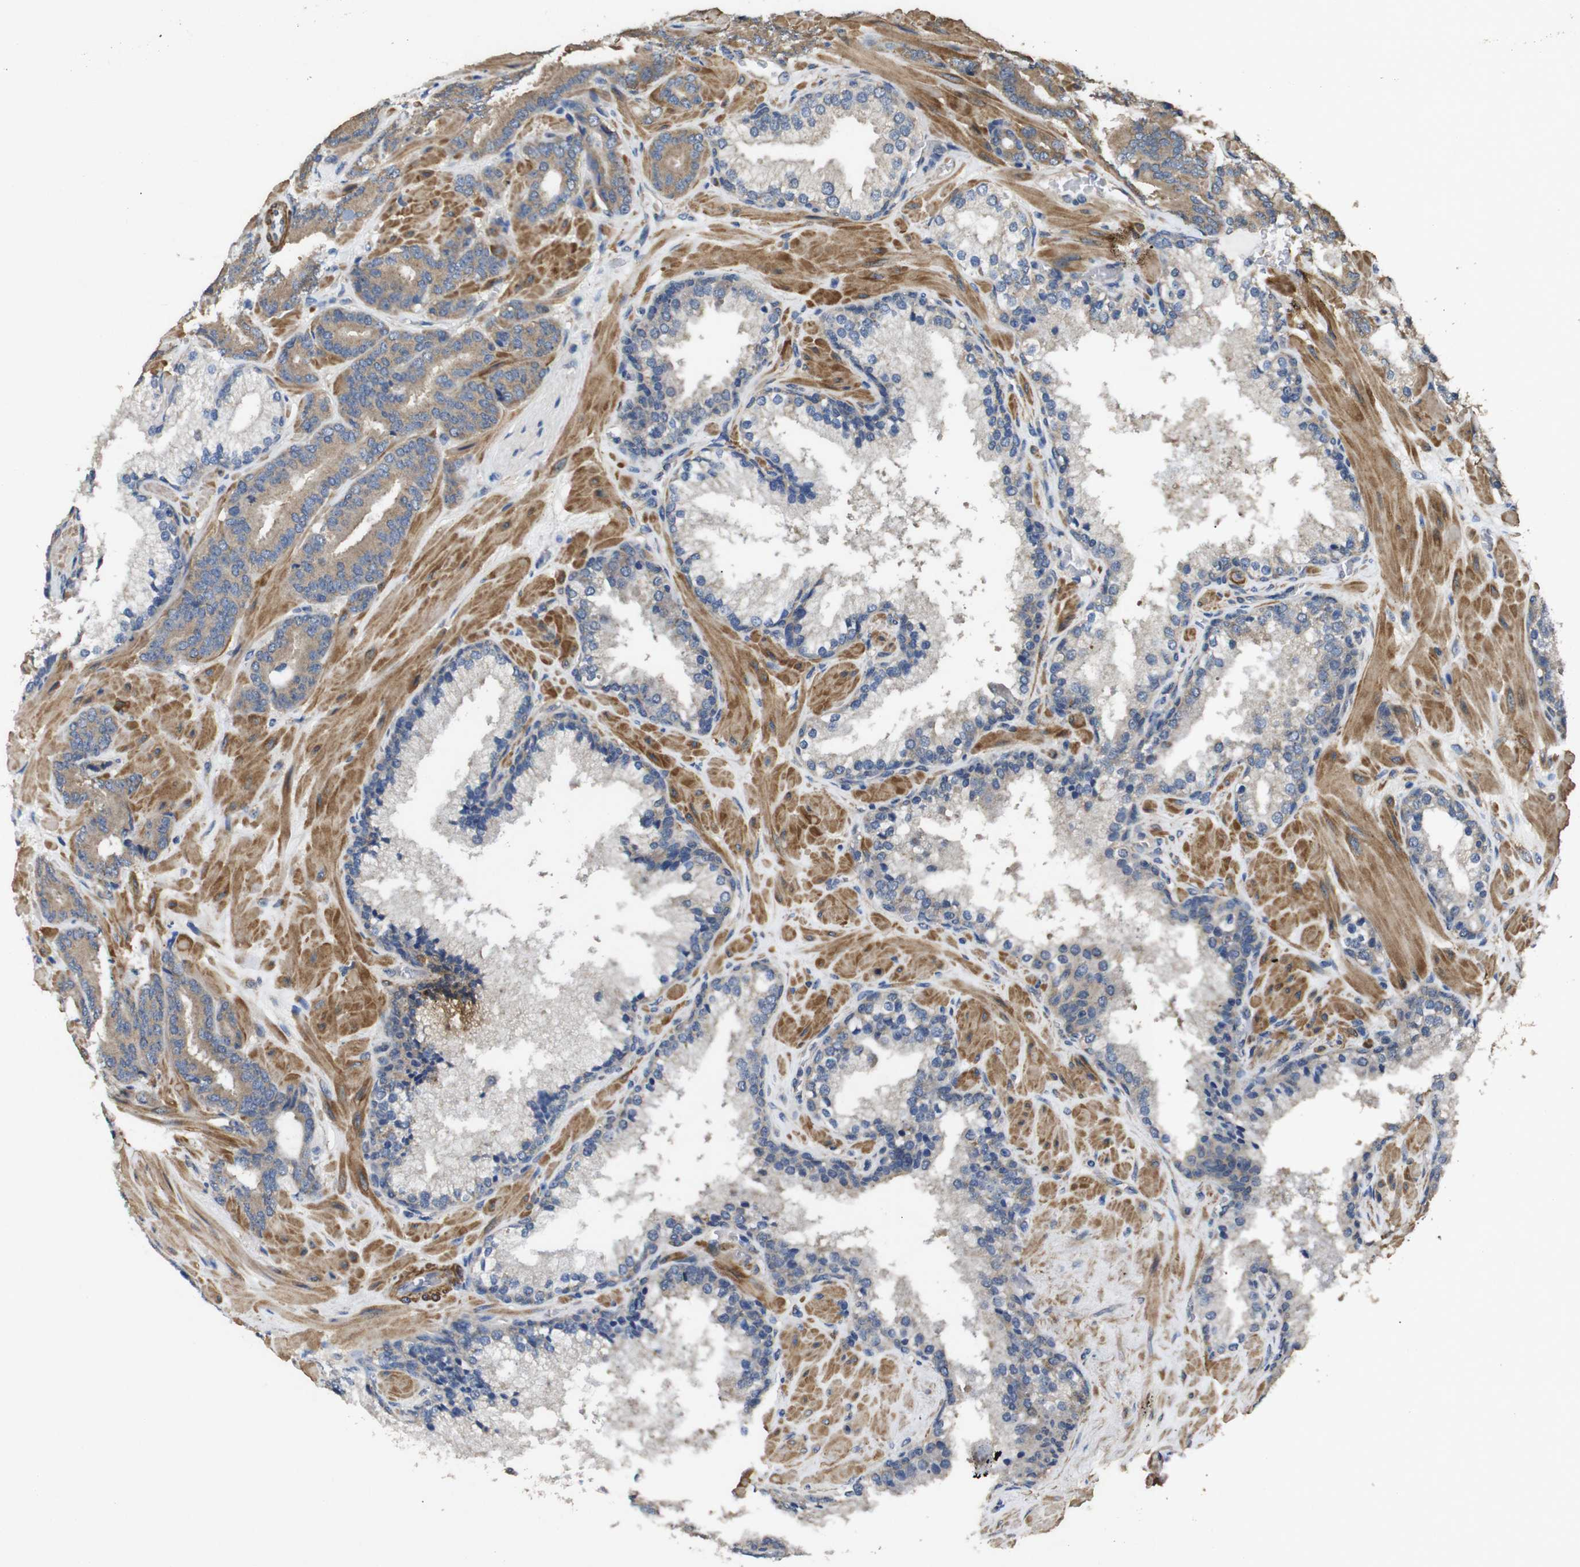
{"staining": {"intensity": "moderate", "quantity": ">75%", "location": "cytoplasmic/membranous"}, "tissue": "prostate cancer", "cell_type": "Tumor cells", "image_type": "cancer", "snomed": [{"axis": "morphology", "description": "Adenocarcinoma, Low grade"}, {"axis": "topography", "description": "Prostate"}], "caption": "Human adenocarcinoma (low-grade) (prostate) stained with a brown dye displays moderate cytoplasmic/membranous positive staining in approximately >75% of tumor cells.", "gene": "BNIP3", "patient": {"sex": "male", "age": 63}}